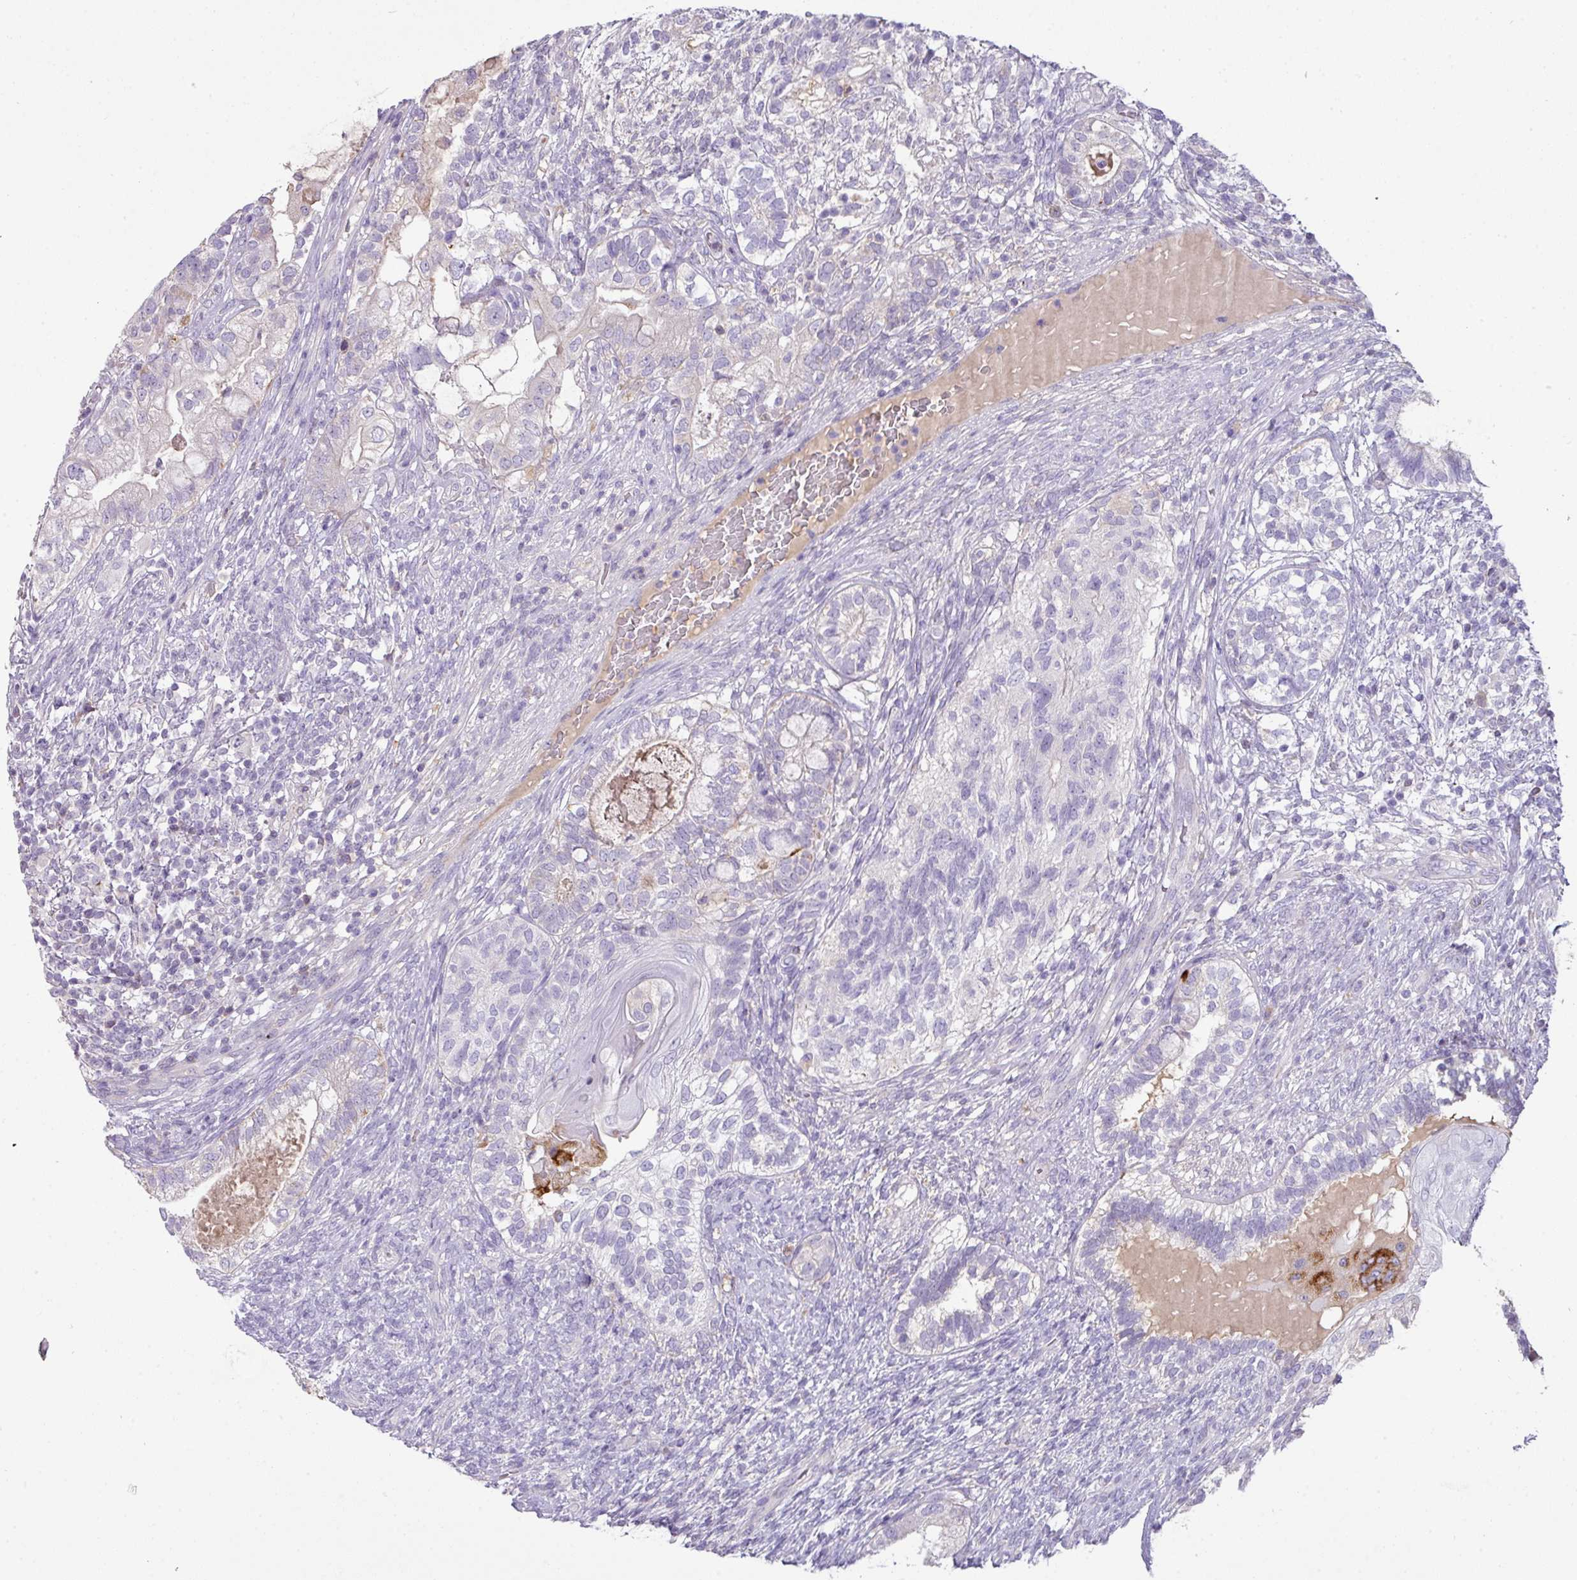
{"staining": {"intensity": "negative", "quantity": "none", "location": "none"}, "tissue": "testis cancer", "cell_type": "Tumor cells", "image_type": "cancer", "snomed": [{"axis": "morphology", "description": "Seminoma, NOS"}, {"axis": "morphology", "description": "Carcinoma, Embryonal, NOS"}, {"axis": "topography", "description": "Testis"}], "caption": "Histopathology image shows no protein staining in tumor cells of testis embryonal carcinoma tissue. Brightfield microscopy of immunohistochemistry (IHC) stained with DAB (brown) and hematoxylin (blue), captured at high magnification.", "gene": "OR6C6", "patient": {"sex": "male", "age": 41}}